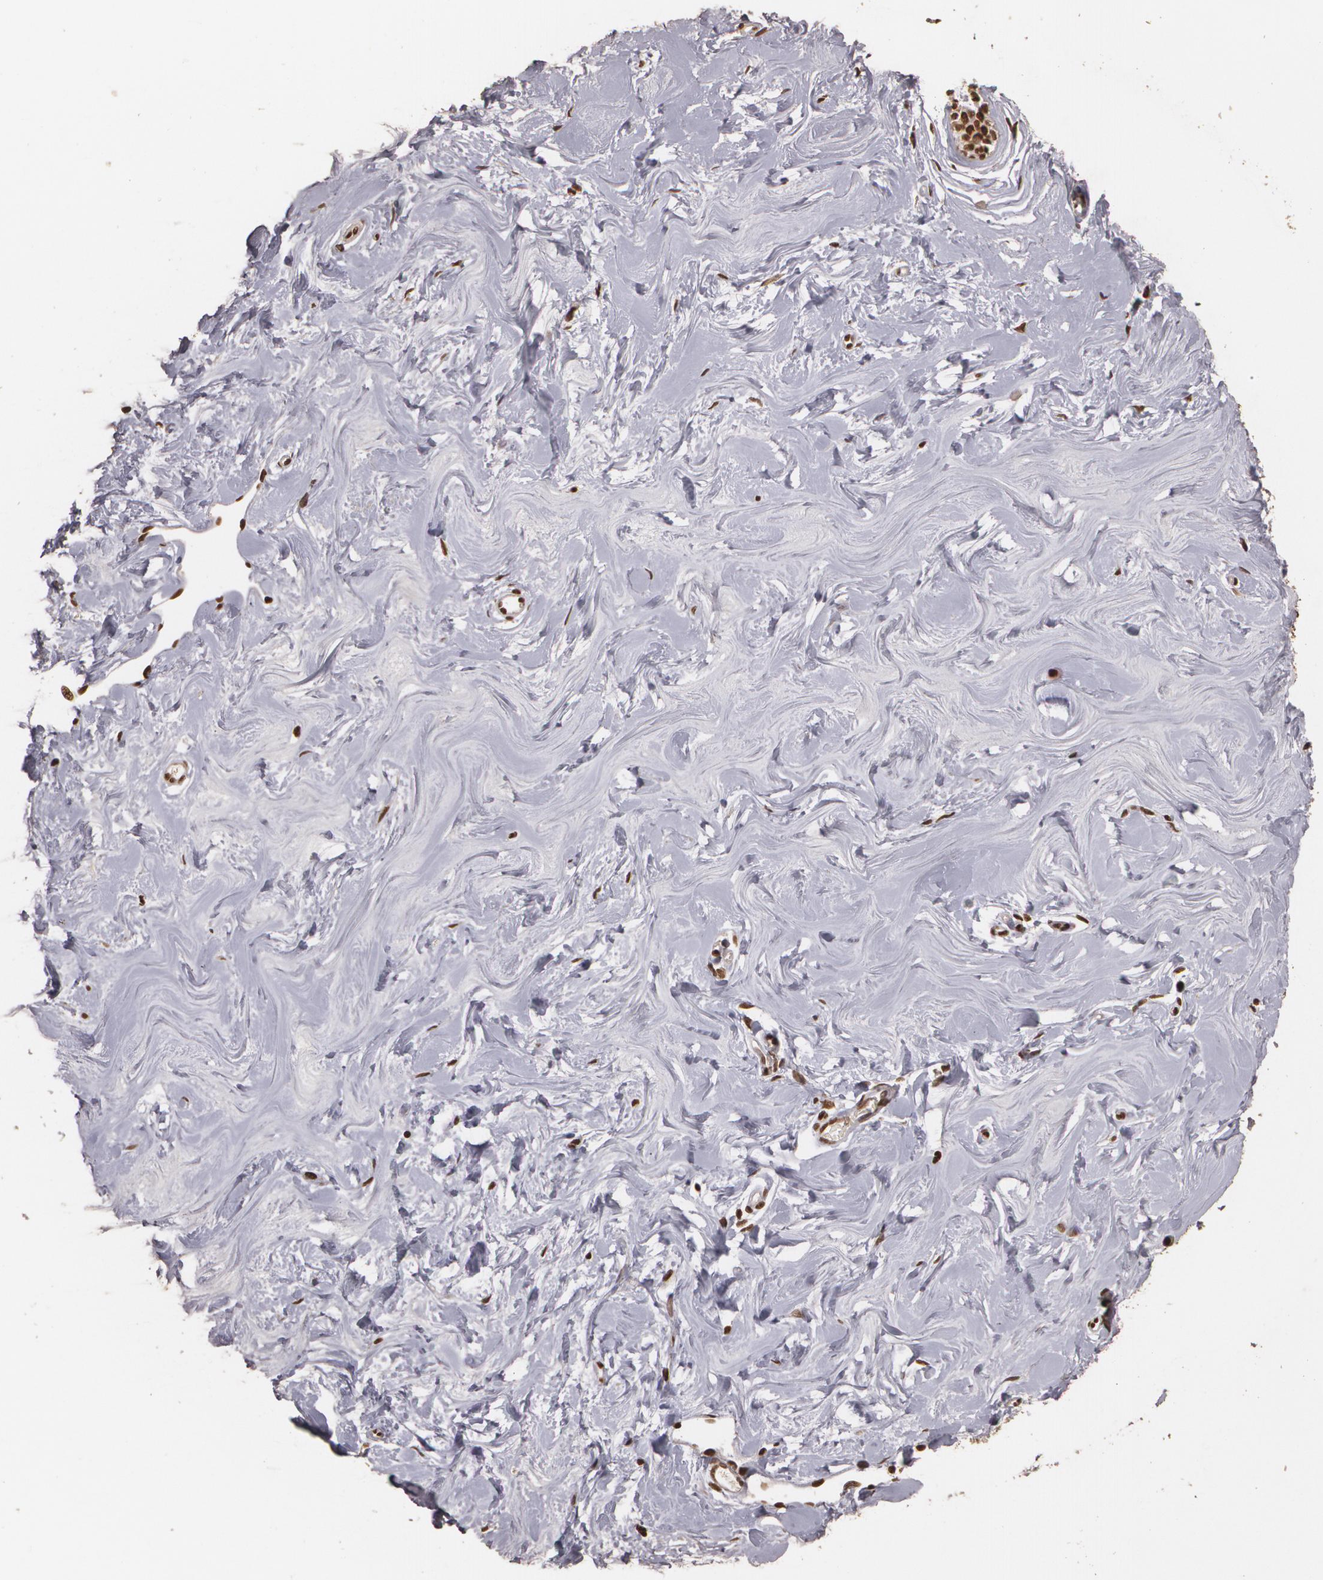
{"staining": {"intensity": "strong", "quantity": ">75%", "location": "nuclear"}, "tissue": "breast", "cell_type": "Adipocytes", "image_type": "normal", "snomed": [{"axis": "morphology", "description": "Normal tissue, NOS"}, {"axis": "topography", "description": "Breast"}], "caption": "This is an image of IHC staining of unremarkable breast, which shows strong positivity in the nuclear of adipocytes.", "gene": "RCOR1", "patient": {"sex": "female", "age": 22}}